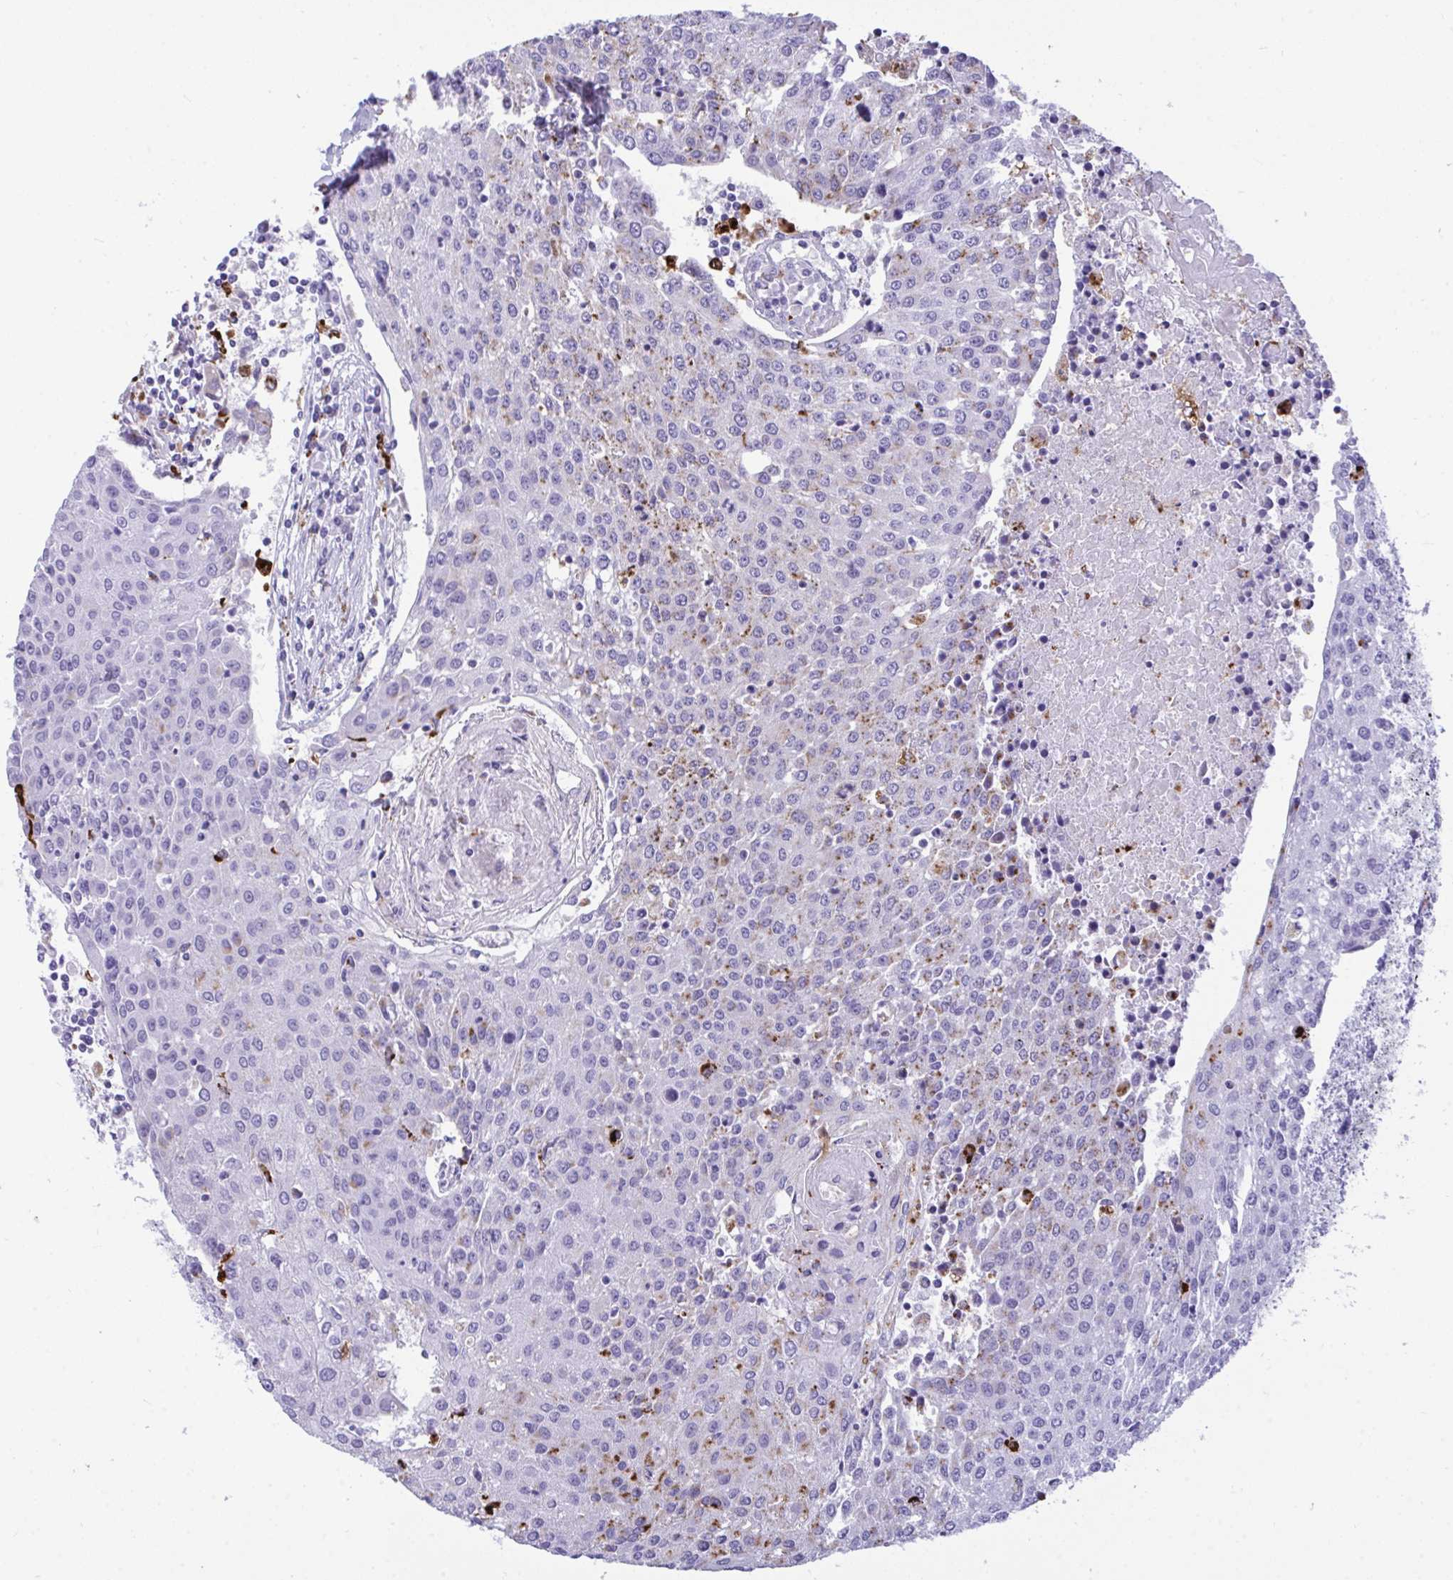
{"staining": {"intensity": "weak", "quantity": "<25%", "location": "cytoplasmic/membranous"}, "tissue": "urothelial cancer", "cell_type": "Tumor cells", "image_type": "cancer", "snomed": [{"axis": "morphology", "description": "Urothelial carcinoma, High grade"}, {"axis": "topography", "description": "Urinary bladder"}], "caption": "There is no significant staining in tumor cells of urothelial cancer.", "gene": "CPVL", "patient": {"sex": "female", "age": 85}}